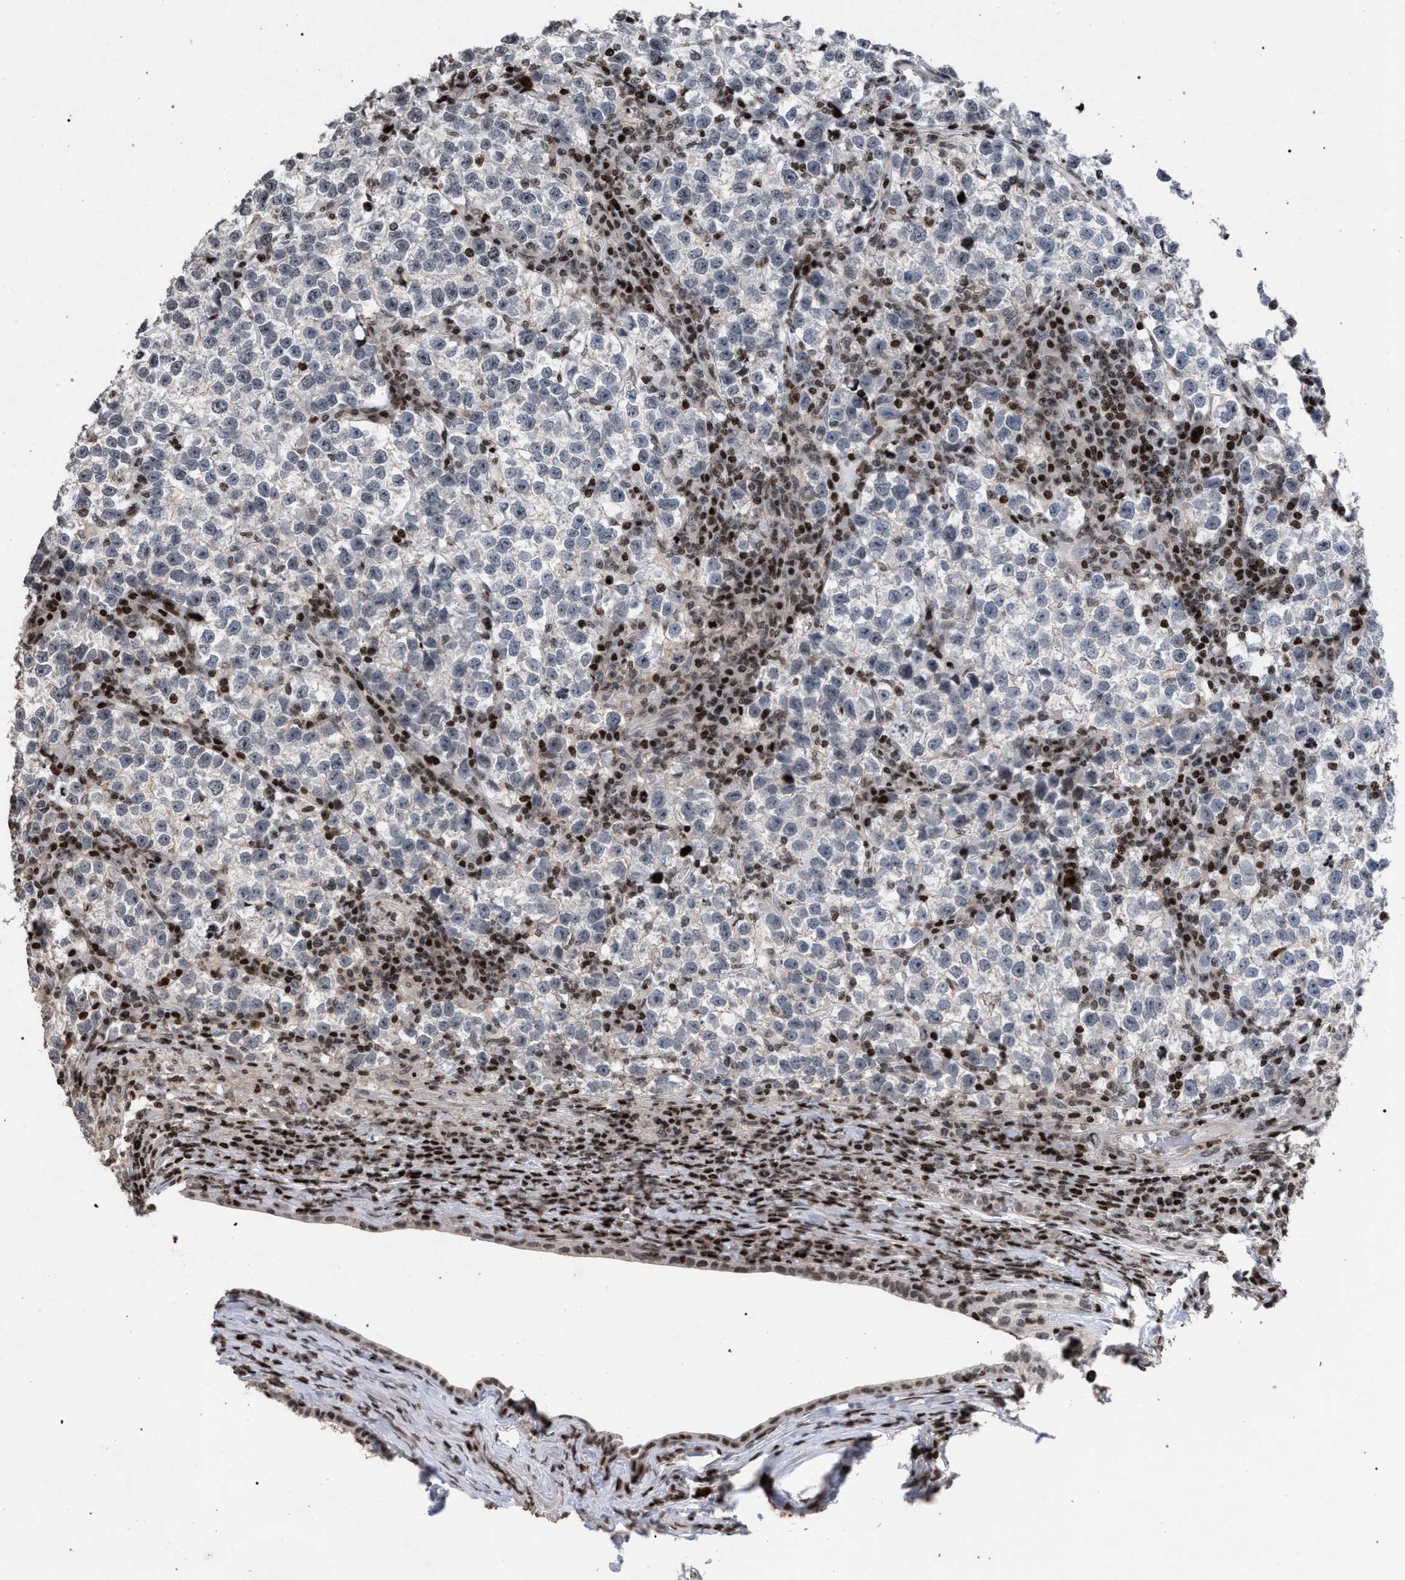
{"staining": {"intensity": "negative", "quantity": "none", "location": "none"}, "tissue": "testis cancer", "cell_type": "Tumor cells", "image_type": "cancer", "snomed": [{"axis": "morphology", "description": "Normal tissue, NOS"}, {"axis": "morphology", "description": "Seminoma, NOS"}, {"axis": "topography", "description": "Testis"}], "caption": "Tumor cells are negative for protein expression in human seminoma (testis).", "gene": "FOXD3", "patient": {"sex": "male", "age": 43}}